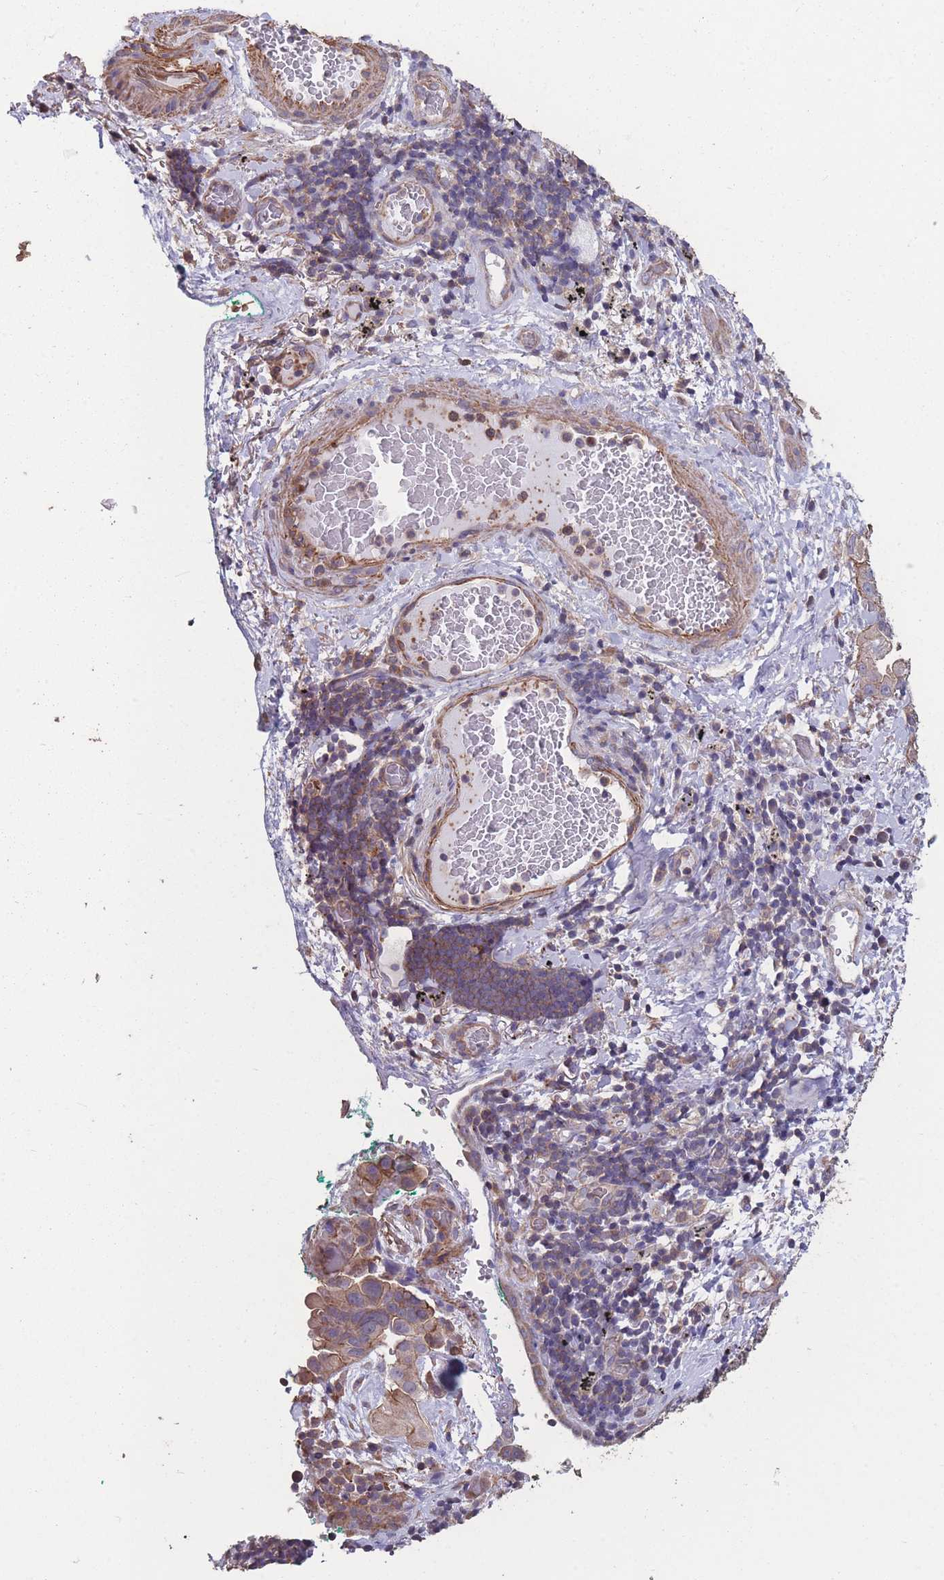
{"staining": {"intensity": "moderate", "quantity": ">75%", "location": "cytoplasmic/membranous"}, "tissue": "lung cancer", "cell_type": "Tumor cells", "image_type": "cancer", "snomed": [{"axis": "morphology", "description": "Adenocarcinoma, NOS"}, {"axis": "topography", "description": "Lung"}], "caption": "Lung cancer was stained to show a protein in brown. There is medium levels of moderate cytoplasmic/membranous expression in about >75% of tumor cells.", "gene": "NUDT21", "patient": {"sex": "female", "age": 67}}